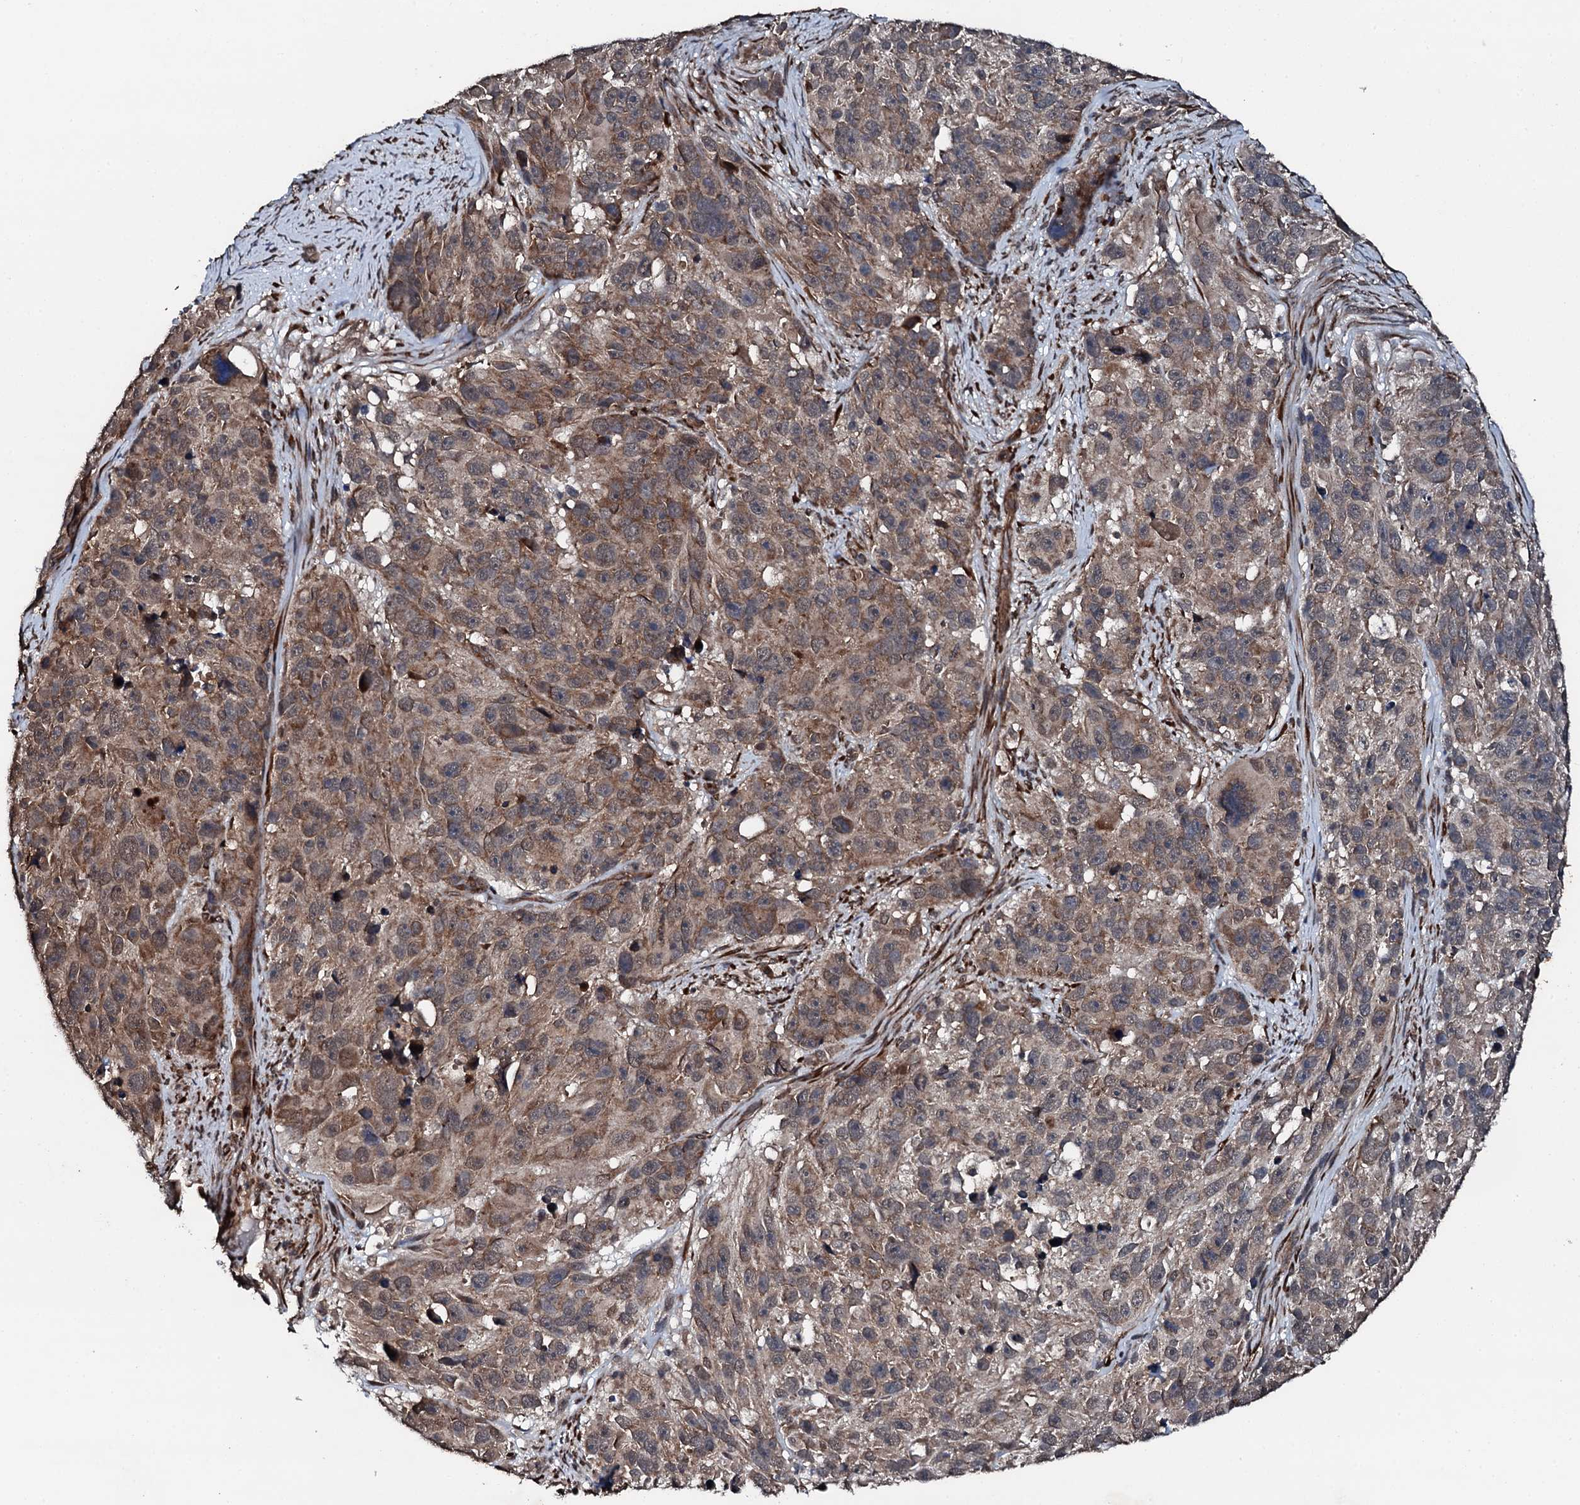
{"staining": {"intensity": "moderate", "quantity": ">75%", "location": "cytoplasmic/membranous"}, "tissue": "melanoma", "cell_type": "Tumor cells", "image_type": "cancer", "snomed": [{"axis": "morphology", "description": "Malignant melanoma, NOS"}, {"axis": "topography", "description": "Skin"}], "caption": "Immunohistochemical staining of human malignant melanoma demonstrates medium levels of moderate cytoplasmic/membranous protein staining in approximately >75% of tumor cells. (IHC, brightfield microscopy, high magnification).", "gene": "EDC4", "patient": {"sex": "male", "age": 84}}